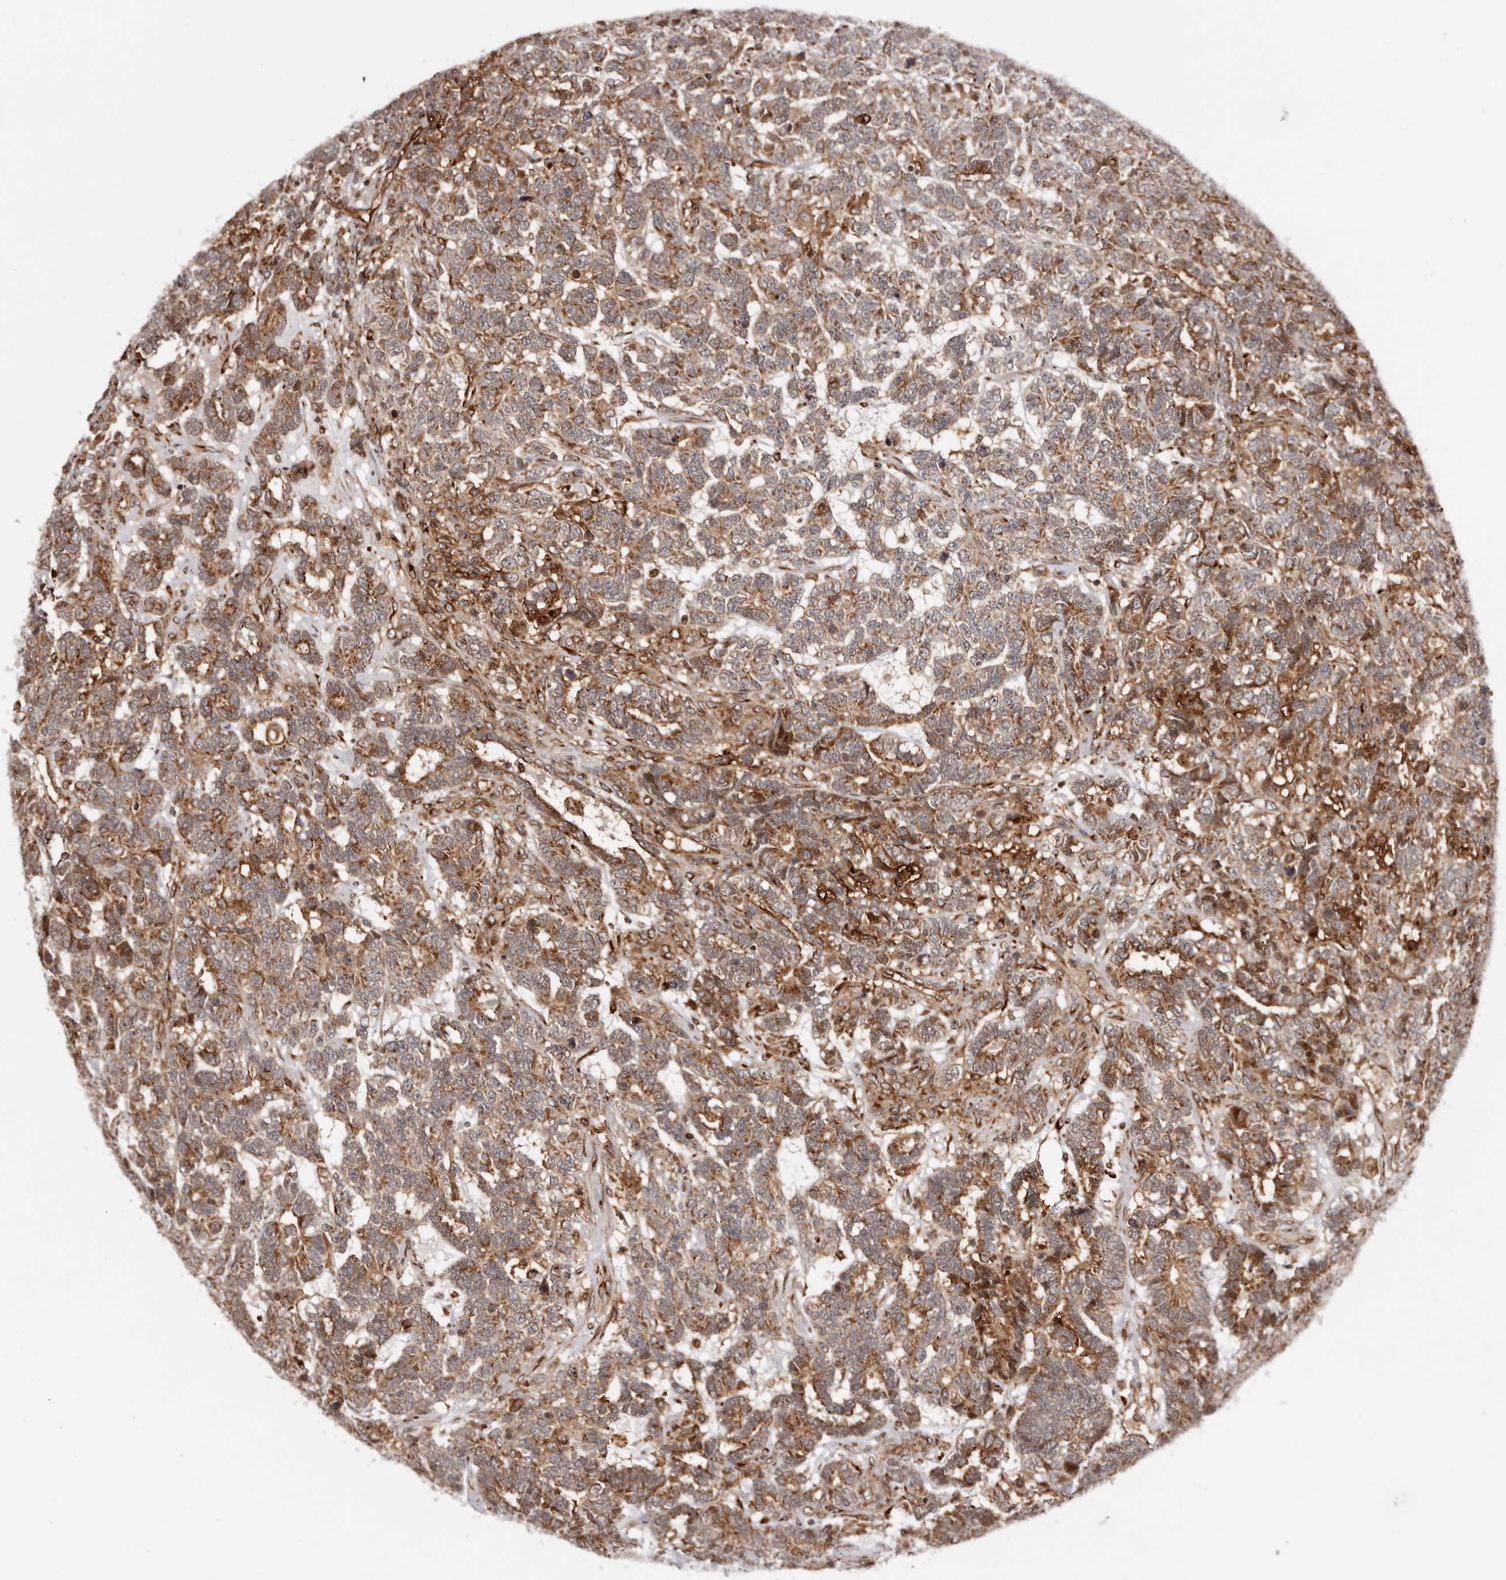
{"staining": {"intensity": "strong", "quantity": "25%-75%", "location": "cytoplasmic/membranous"}, "tissue": "testis cancer", "cell_type": "Tumor cells", "image_type": "cancer", "snomed": [{"axis": "morphology", "description": "Carcinoma, Embryonal, NOS"}, {"axis": "topography", "description": "Testis"}], "caption": "Testis cancer (embryonal carcinoma) stained with a brown dye displays strong cytoplasmic/membranous positive positivity in approximately 25%-75% of tumor cells.", "gene": "GPR27", "patient": {"sex": "male", "age": 26}}